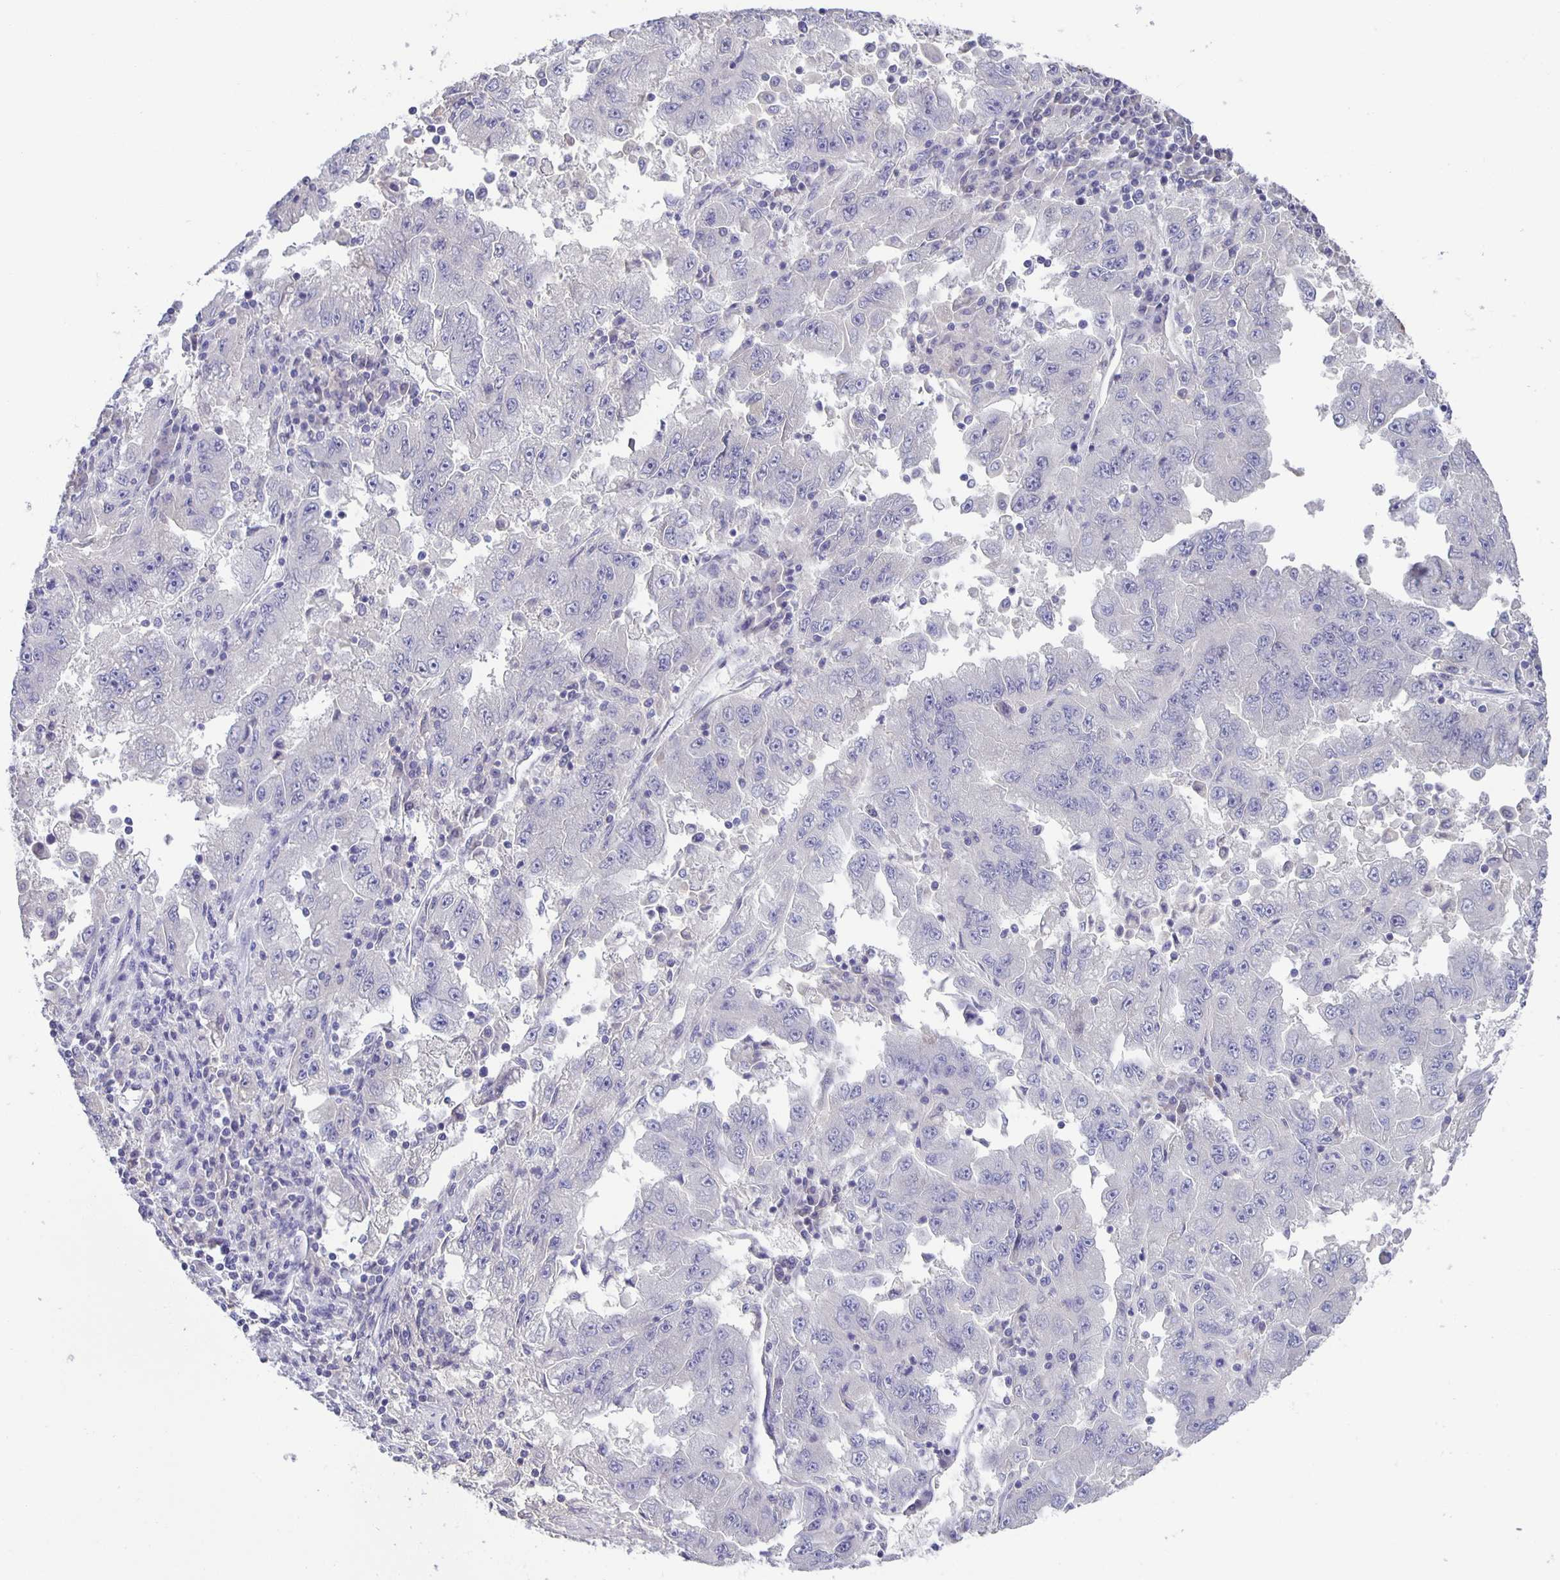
{"staining": {"intensity": "negative", "quantity": "none", "location": "none"}, "tissue": "lung cancer", "cell_type": "Tumor cells", "image_type": "cancer", "snomed": [{"axis": "morphology", "description": "Adenocarcinoma, NOS"}, {"axis": "morphology", "description": "Adenocarcinoma primary or metastatic"}, {"axis": "topography", "description": "Lung"}], "caption": "This is an immunohistochemistry (IHC) histopathology image of human lung cancer. There is no positivity in tumor cells.", "gene": "PTPN3", "patient": {"sex": "male", "age": 74}}